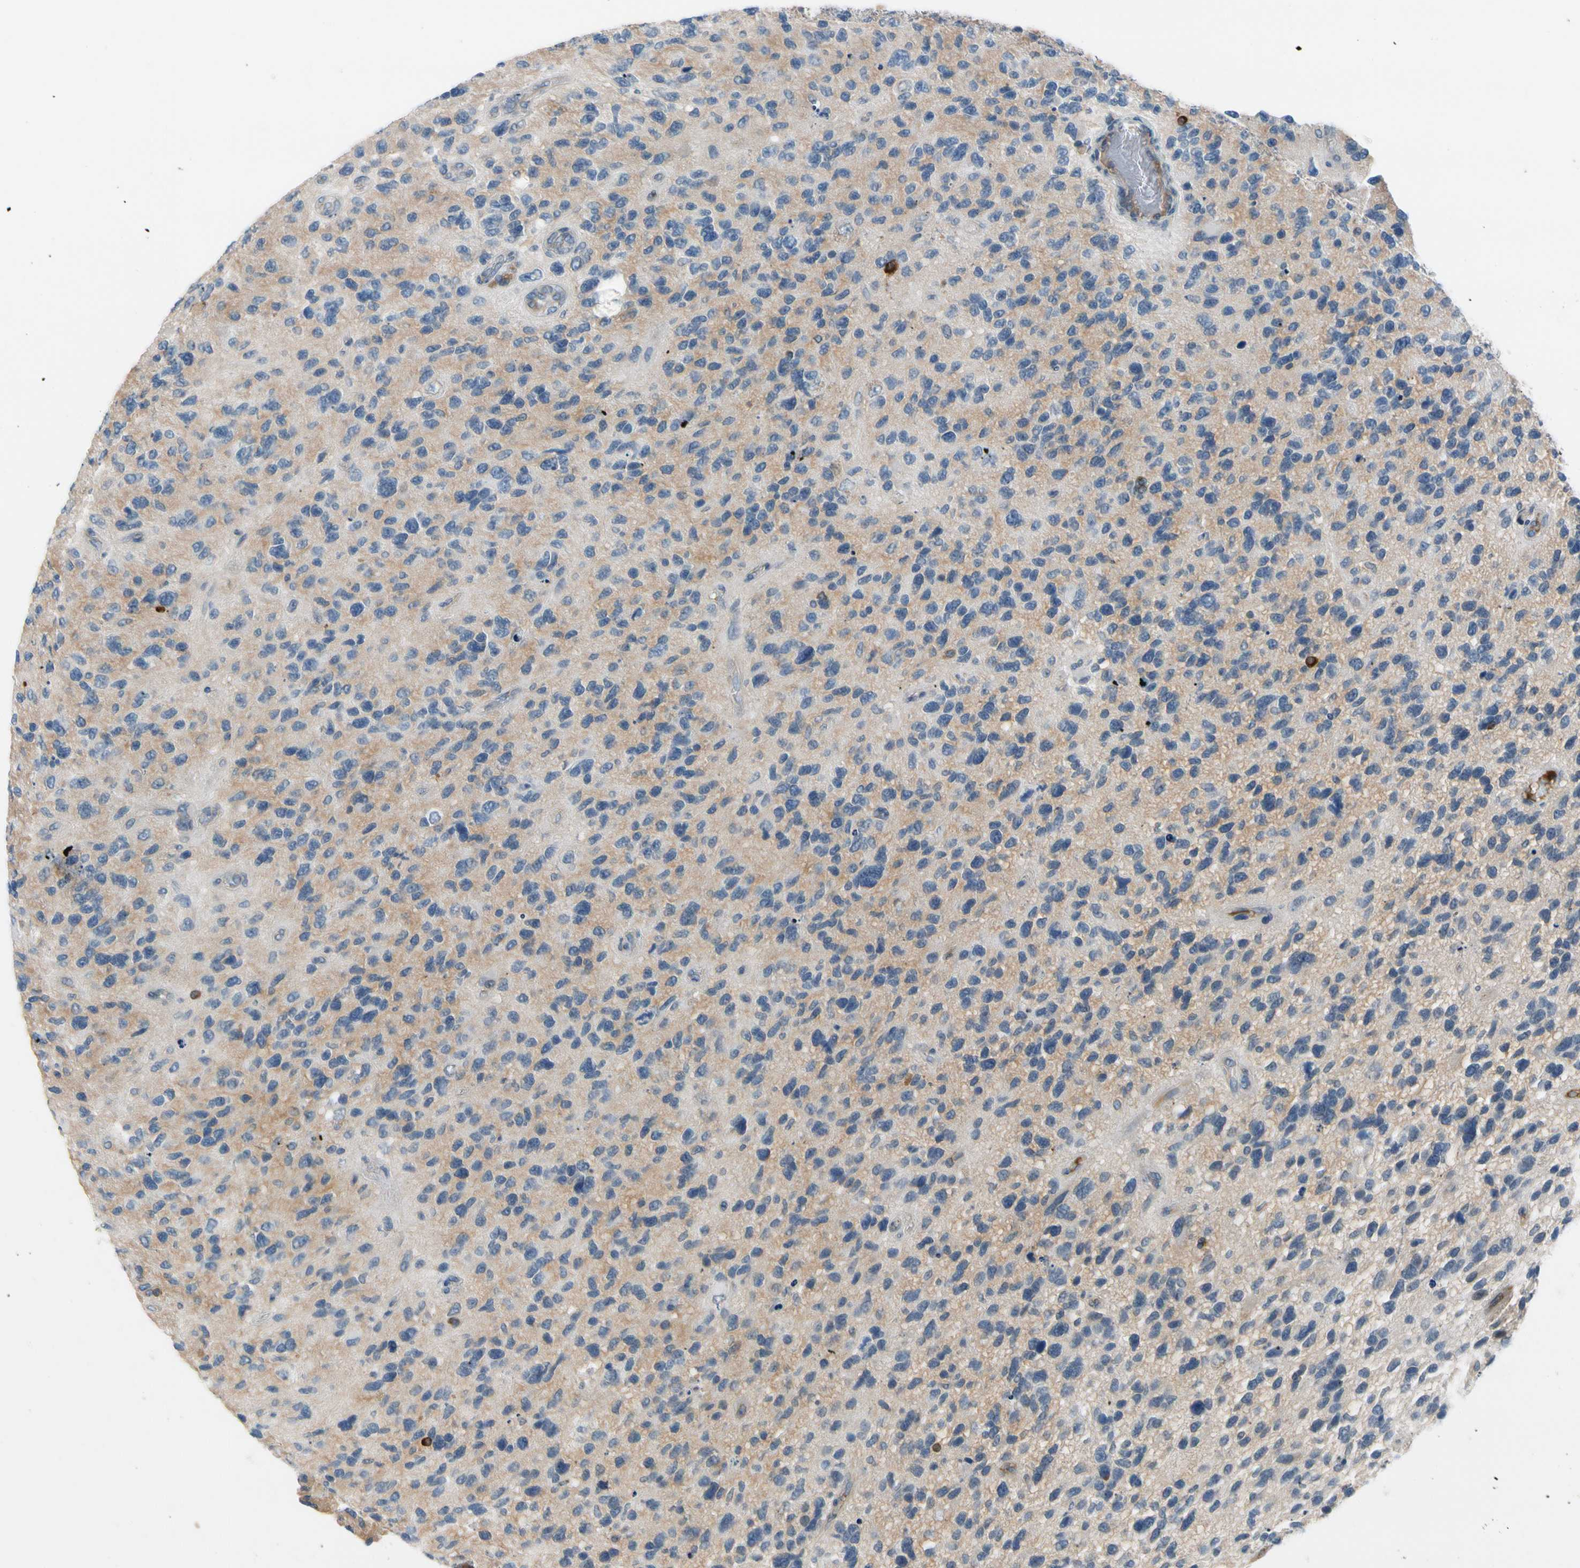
{"staining": {"intensity": "moderate", "quantity": "<25%", "location": "cytoplasmic/membranous"}, "tissue": "glioma", "cell_type": "Tumor cells", "image_type": "cancer", "snomed": [{"axis": "morphology", "description": "Glioma, malignant, High grade"}, {"axis": "topography", "description": "Brain"}], "caption": "Brown immunohistochemical staining in malignant glioma (high-grade) reveals moderate cytoplasmic/membranous positivity in about <25% of tumor cells. The staining was performed using DAB to visualize the protein expression in brown, while the nuclei were stained in blue with hematoxylin (Magnification: 20x).", "gene": "CNDP1", "patient": {"sex": "female", "age": 58}}